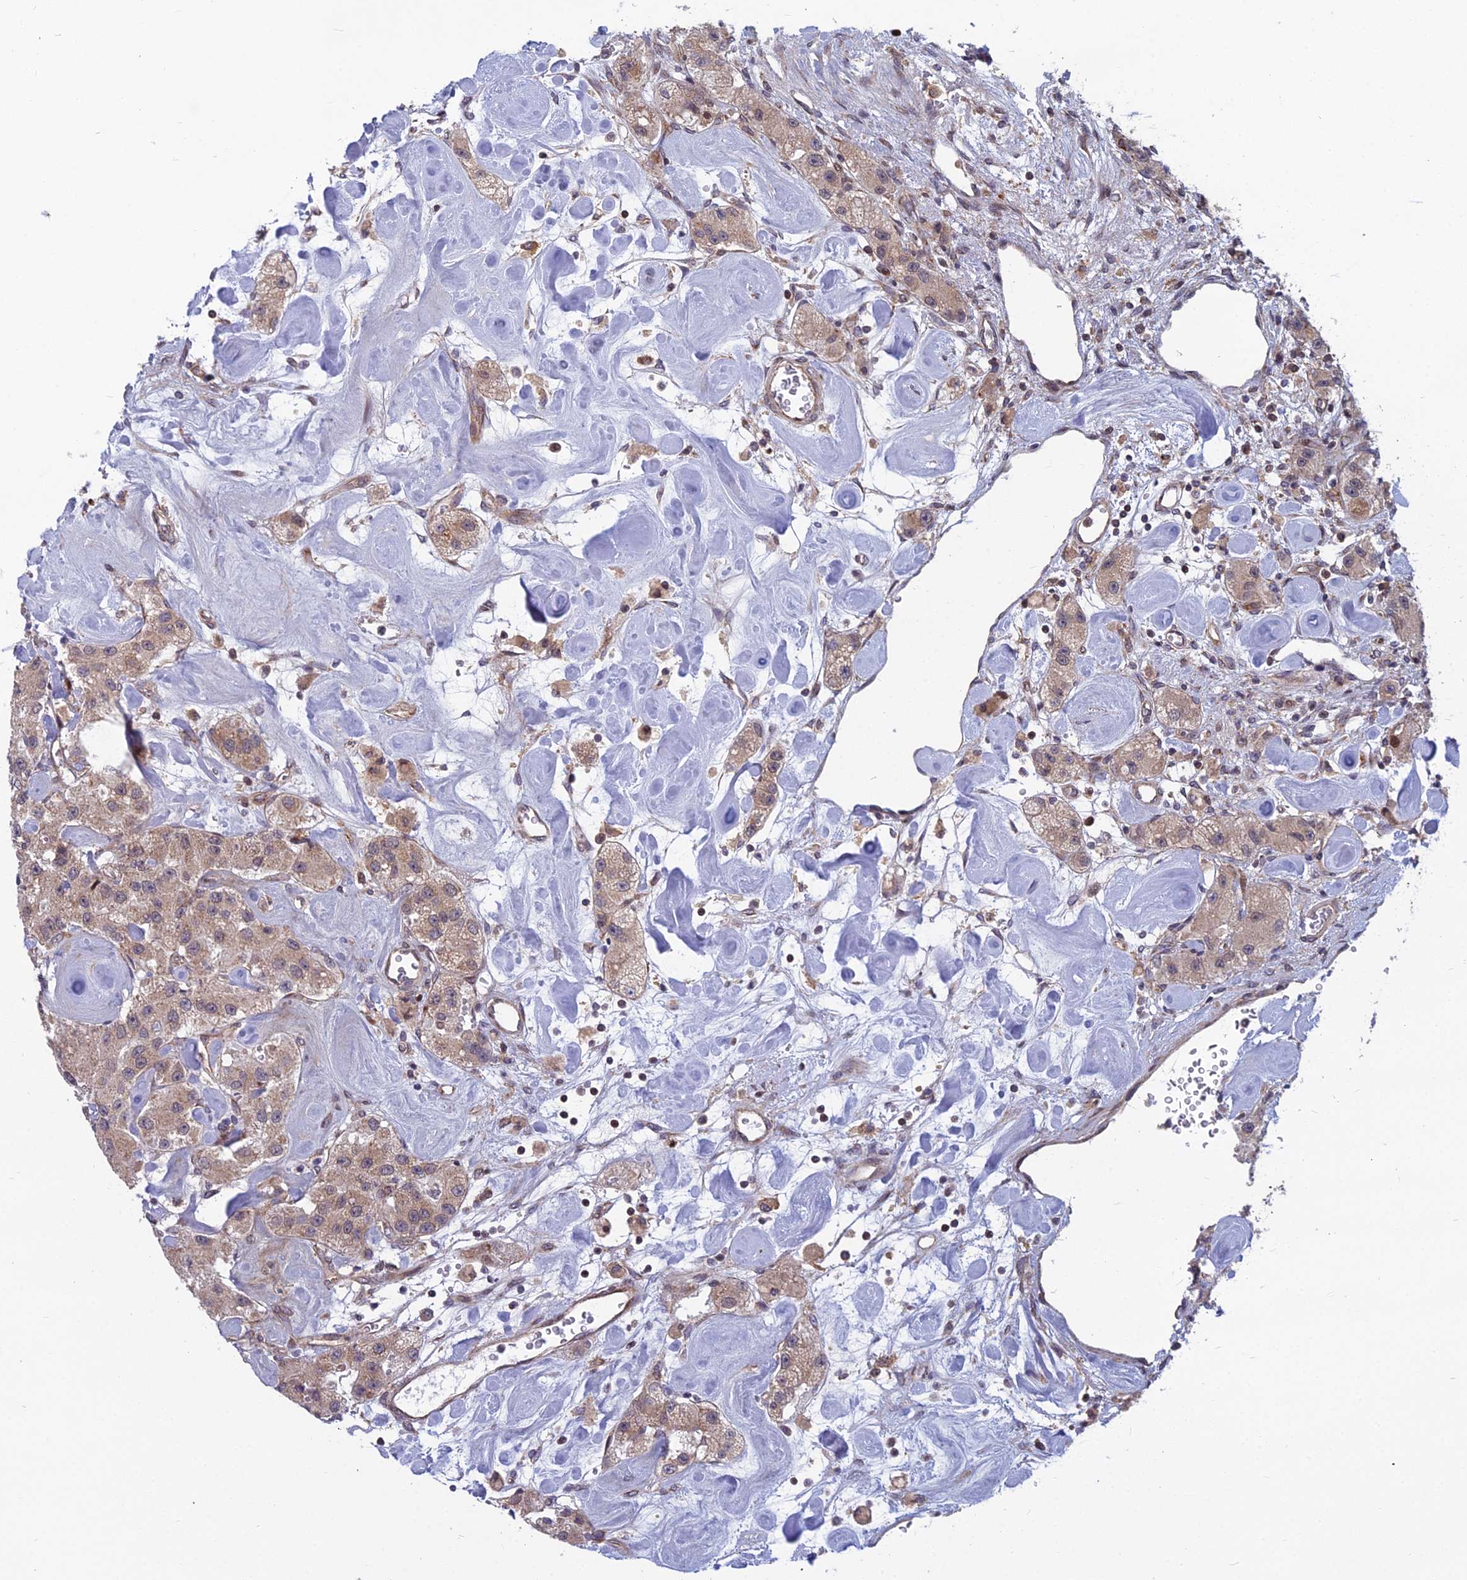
{"staining": {"intensity": "moderate", "quantity": ">75%", "location": "cytoplasmic/membranous"}, "tissue": "carcinoid", "cell_type": "Tumor cells", "image_type": "cancer", "snomed": [{"axis": "morphology", "description": "Carcinoid, malignant, NOS"}, {"axis": "topography", "description": "Pancreas"}], "caption": "Immunohistochemical staining of human malignant carcinoid displays medium levels of moderate cytoplasmic/membranous protein expression in approximately >75% of tumor cells. (Stains: DAB in brown, nuclei in blue, Microscopy: brightfield microscopy at high magnification).", "gene": "COMMD2", "patient": {"sex": "male", "age": 41}}